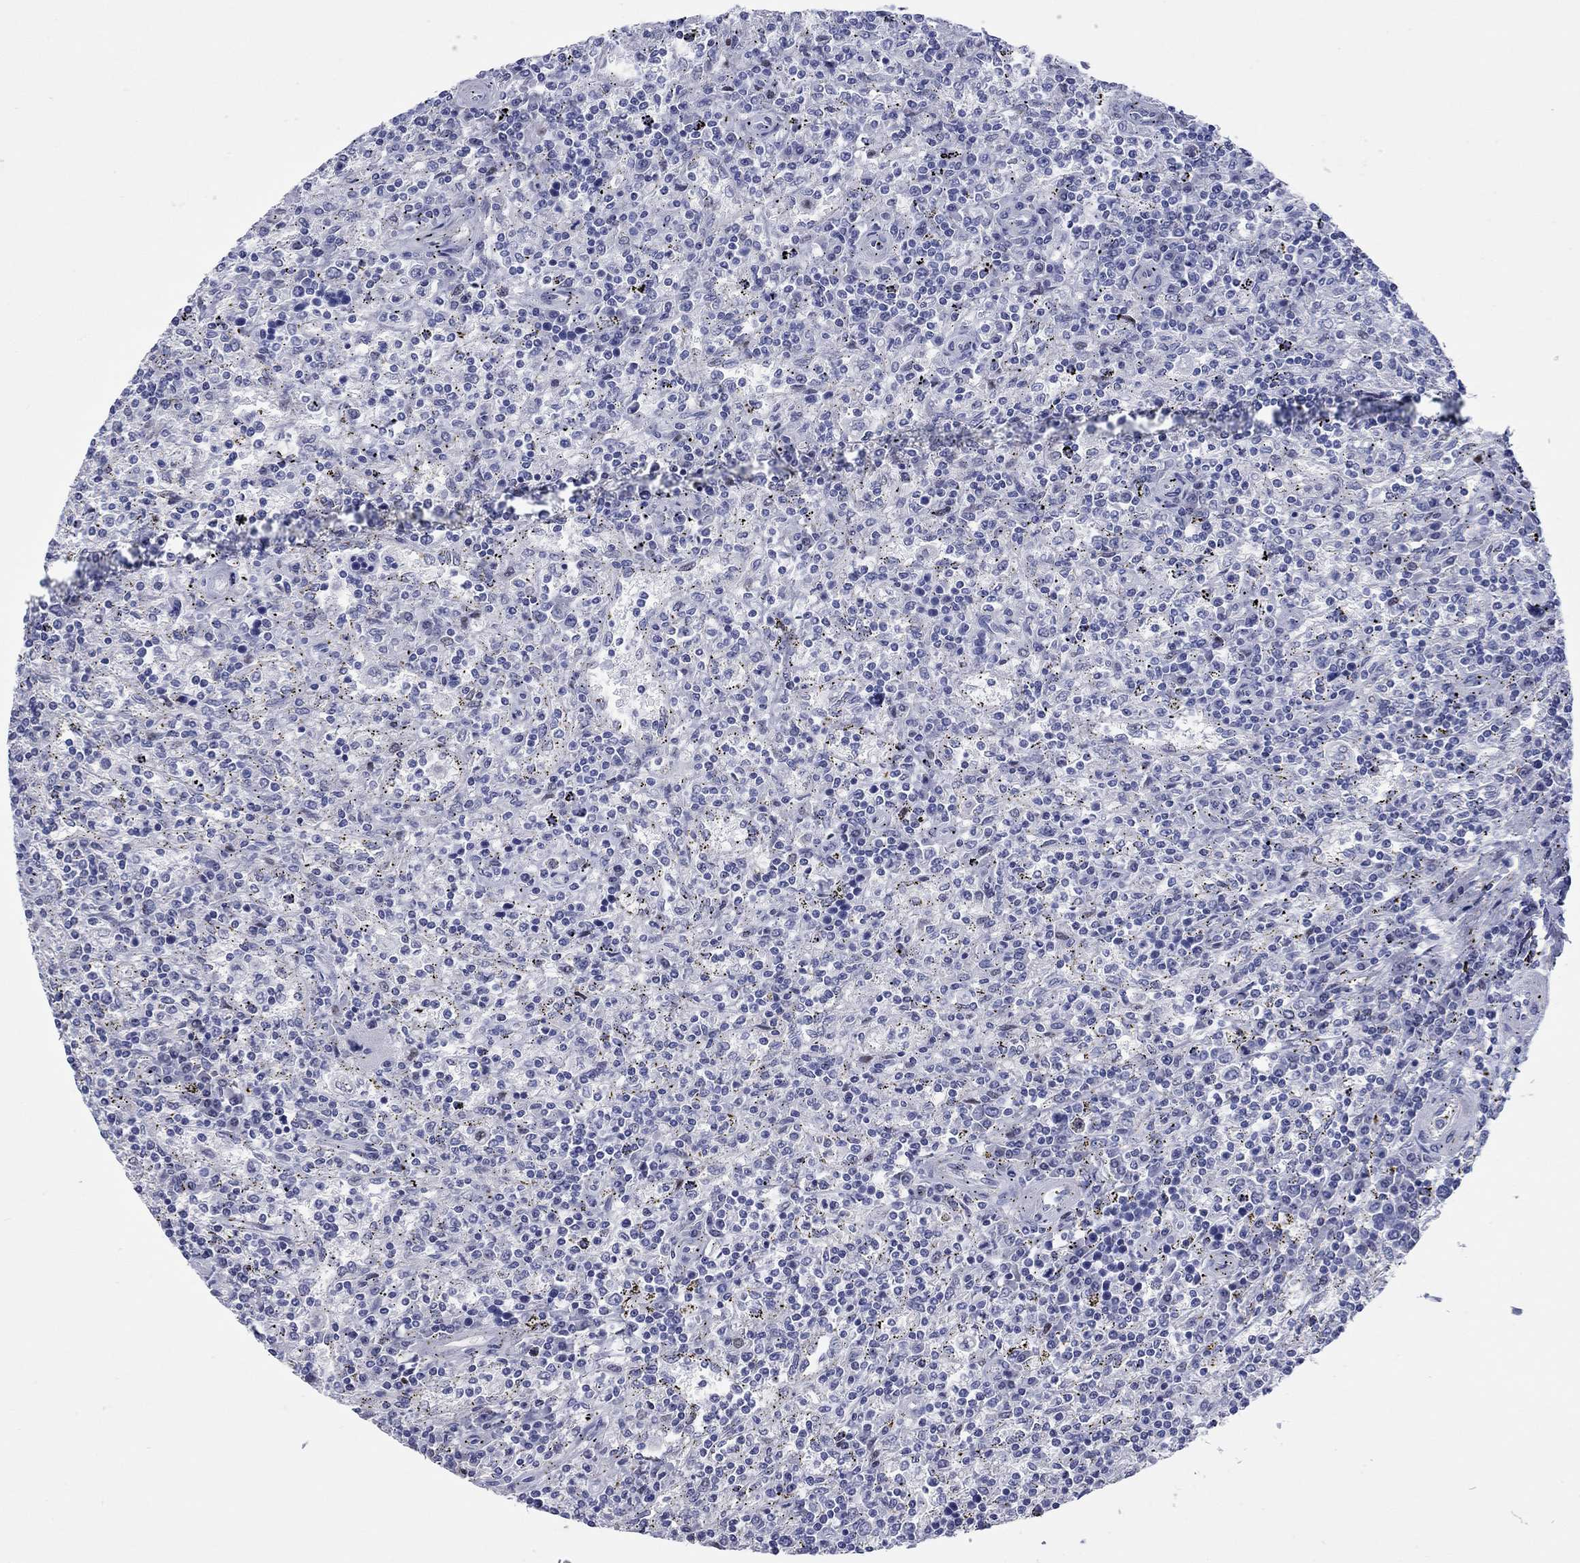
{"staining": {"intensity": "negative", "quantity": "none", "location": "none"}, "tissue": "lymphoma", "cell_type": "Tumor cells", "image_type": "cancer", "snomed": [{"axis": "morphology", "description": "Malignant lymphoma, non-Hodgkin's type, Low grade"}, {"axis": "topography", "description": "Spleen"}], "caption": "IHC micrograph of neoplastic tissue: lymphoma stained with DAB shows no significant protein expression in tumor cells. (Brightfield microscopy of DAB immunohistochemistry at high magnification).", "gene": "CCNA1", "patient": {"sex": "male", "age": 62}}